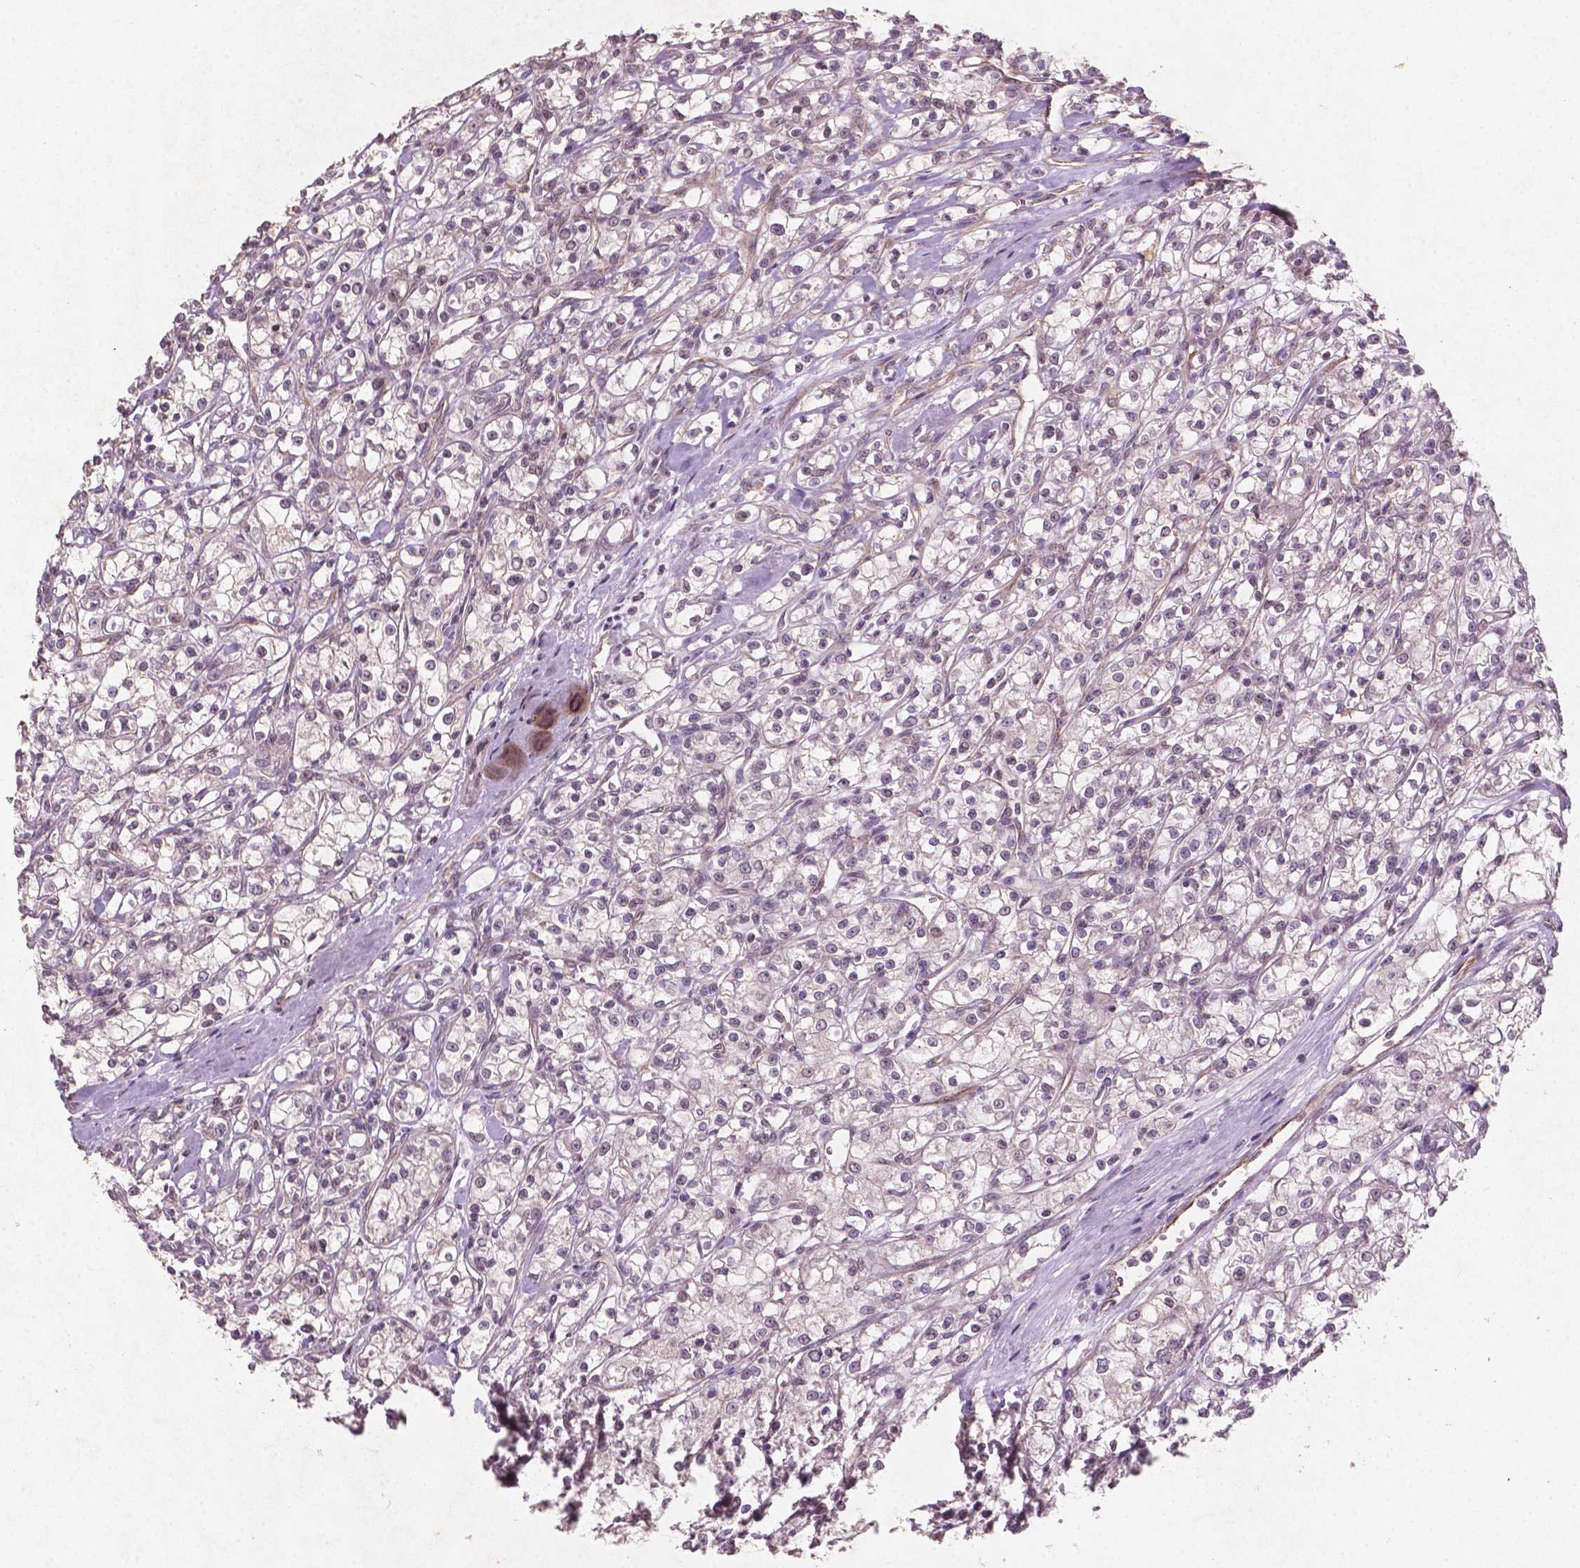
{"staining": {"intensity": "negative", "quantity": "none", "location": "none"}, "tissue": "renal cancer", "cell_type": "Tumor cells", "image_type": "cancer", "snomed": [{"axis": "morphology", "description": "Adenocarcinoma, NOS"}, {"axis": "topography", "description": "Kidney"}], "caption": "IHC micrograph of renal cancer stained for a protein (brown), which exhibits no expression in tumor cells. The staining was performed using DAB (3,3'-diaminobenzidine) to visualize the protein expression in brown, while the nuclei were stained in blue with hematoxylin (Magnification: 20x).", "gene": "SMAD2", "patient": {"sex": "female", "age": 59}}